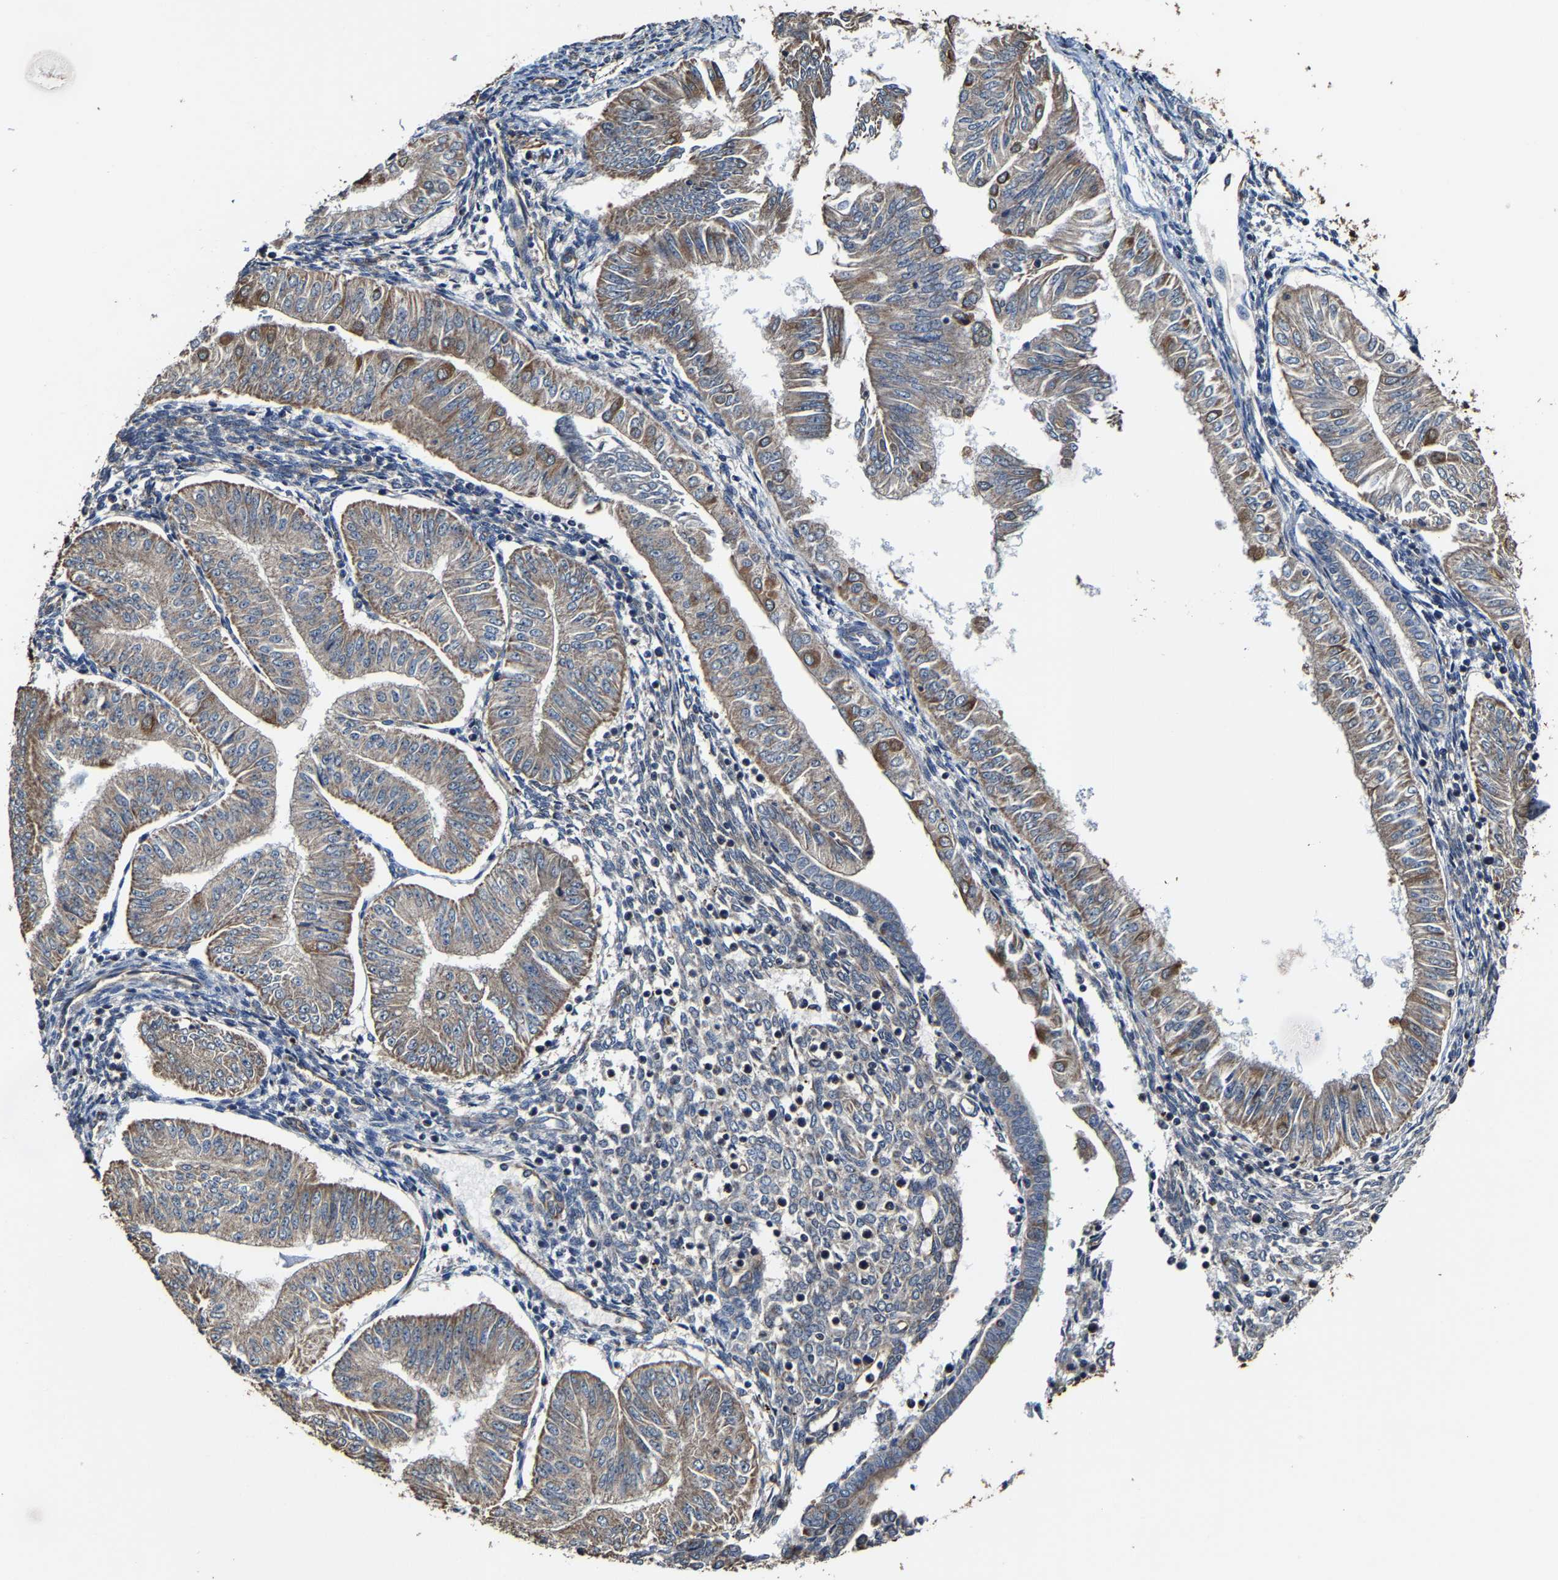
{"staining": {"intensity": "moderate", "quantity": "25%-75%", "location": "cytoplasmic/membranous"}, "tissue": "endometrial cancer", "cell_type": "Tumor cells", "image_type": "cancer", "snomed": [{"axis": "morphology", "description": "Normal tissue, NOS"}, {"axis": "morphology", "description": "Adenocarcinoma, NOS"}, {"axis": "topography", "description": "Endometrium"}], "caption": "This micrograph shows immunohistochemistry staining of human endometrial cancer, with medium moderate cytoplasmic/membranous positivity in approximately 25%-75% of tumor cells.", "gene": "GFRA3", "patient": {"sex": "female", "age": 53}}